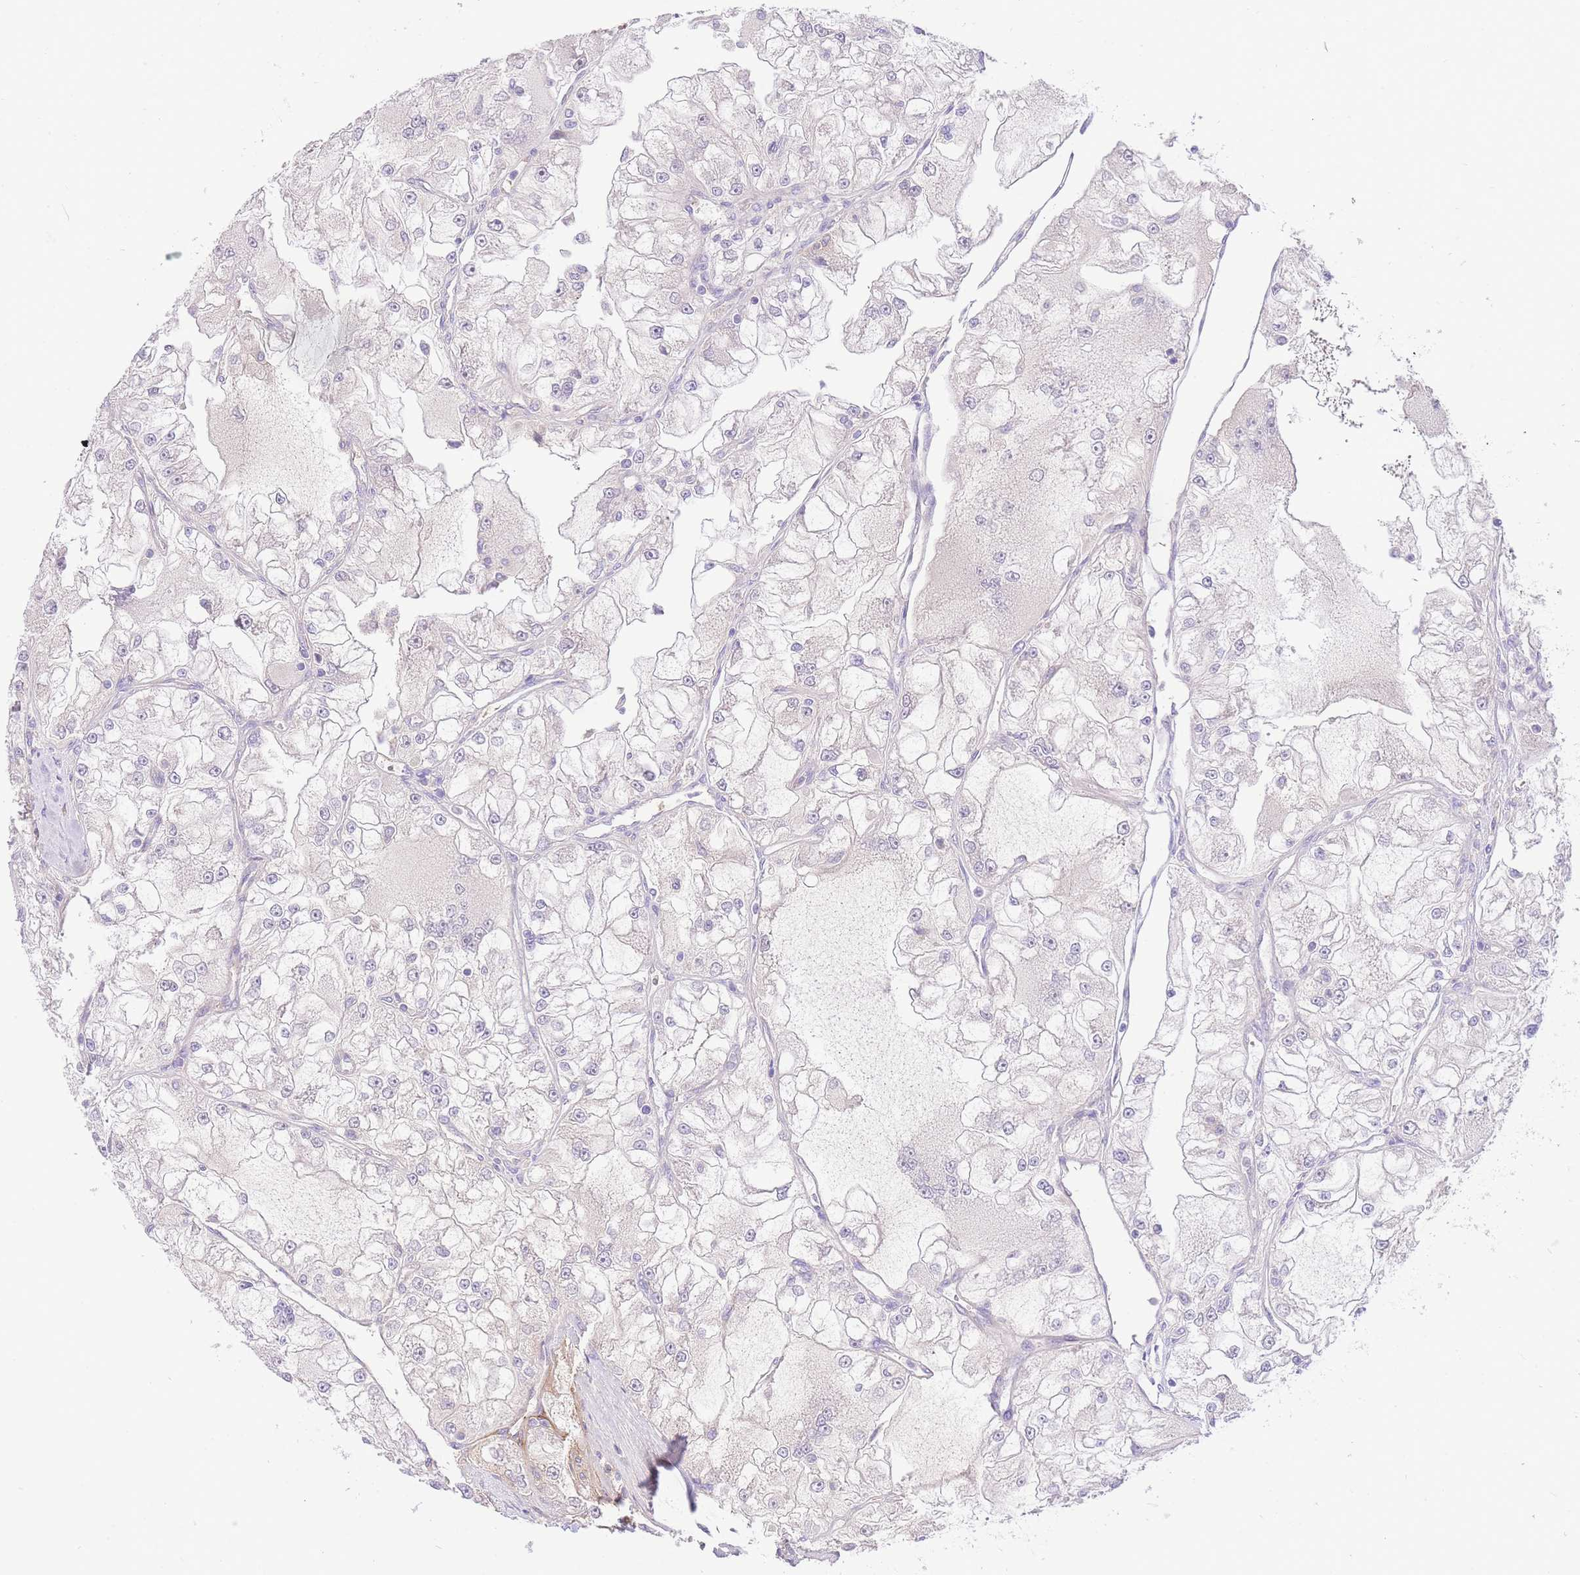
{"staining": {"intensity": "negative", "quantity": "none", "location": "none"}, "tissue": "renal cancer", "cell_type": "Tumor cells", "image_type": "cancer", "snomed": [{"axis": "morphology", "description": "Adenocarcinoma, NOS"}, {"axis": "topography", "description": "Kidney"}], "caption": "Protein analysis of renal cancer demonstrates no significant staining in tumor cells. Brightfield microscopy of immunohistochemistry stained with DAB (3,3'-diaminobenzidine) (brown) and hematoxylin (blue), captured at high magnification.", "gene": "LIPH", "patient": {"sex": "female", "age": 72}}